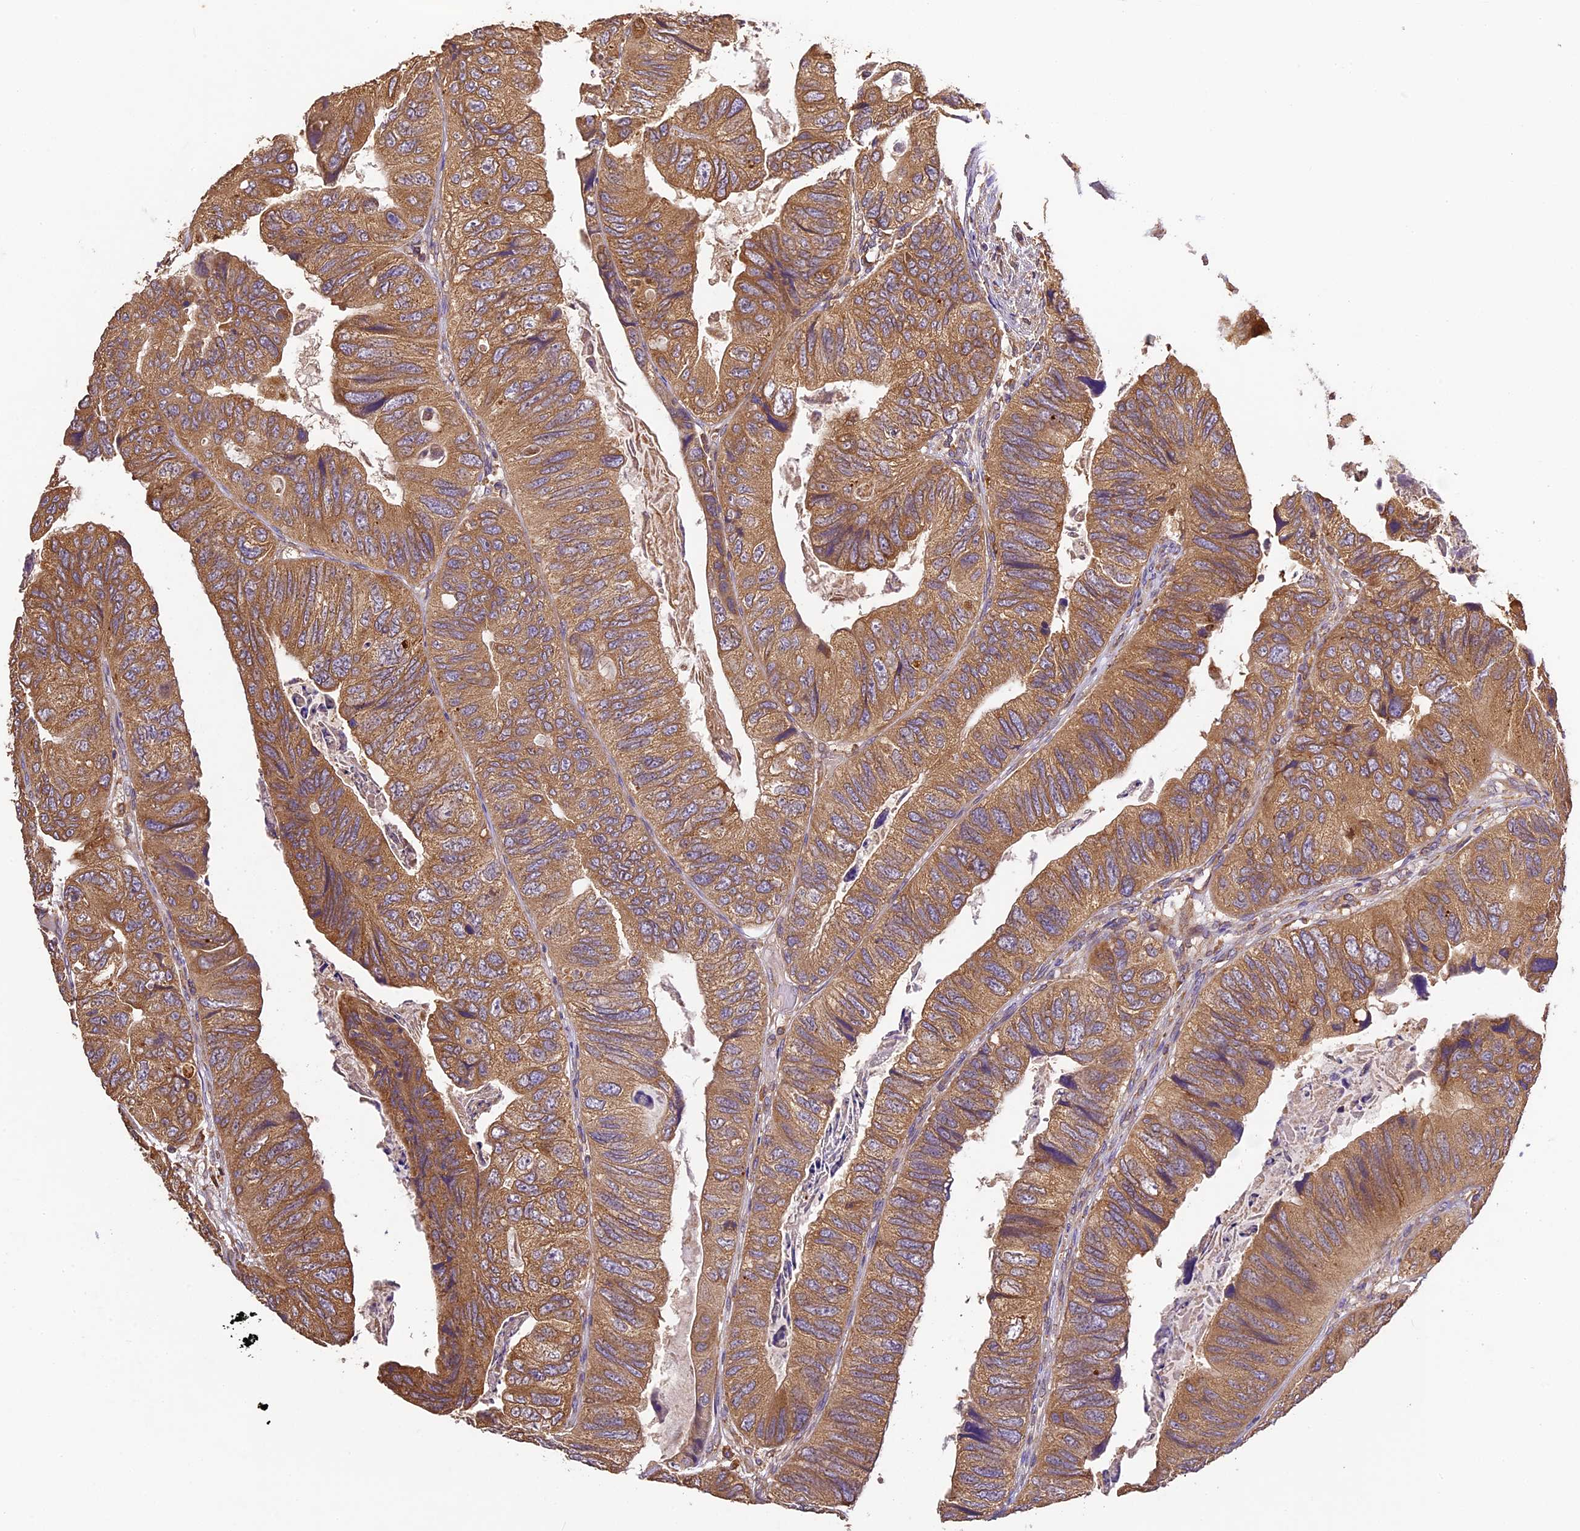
{"staining": {"intensity": "moderate", "quantity": ">75%", "location": "cytoplasmic/membranous"}, "tissue": "colorectal cancer", "cell_type": "Tumor cells", "image_type": "cancer", "snomed": [{"axis": "morphology", "description": "Adenocarcinoma, NOS"}, {"axis": "topography", "description": "Rectum"}], "caption": "Human adenocarcinoma (colorectal) stained for a protein (brown) displays moderate cytoplasmic/membranous positive expression in approximately >75% of tumor cells.", "gene": "BRAP", "patient": {"sex": "male", "age": 63}}